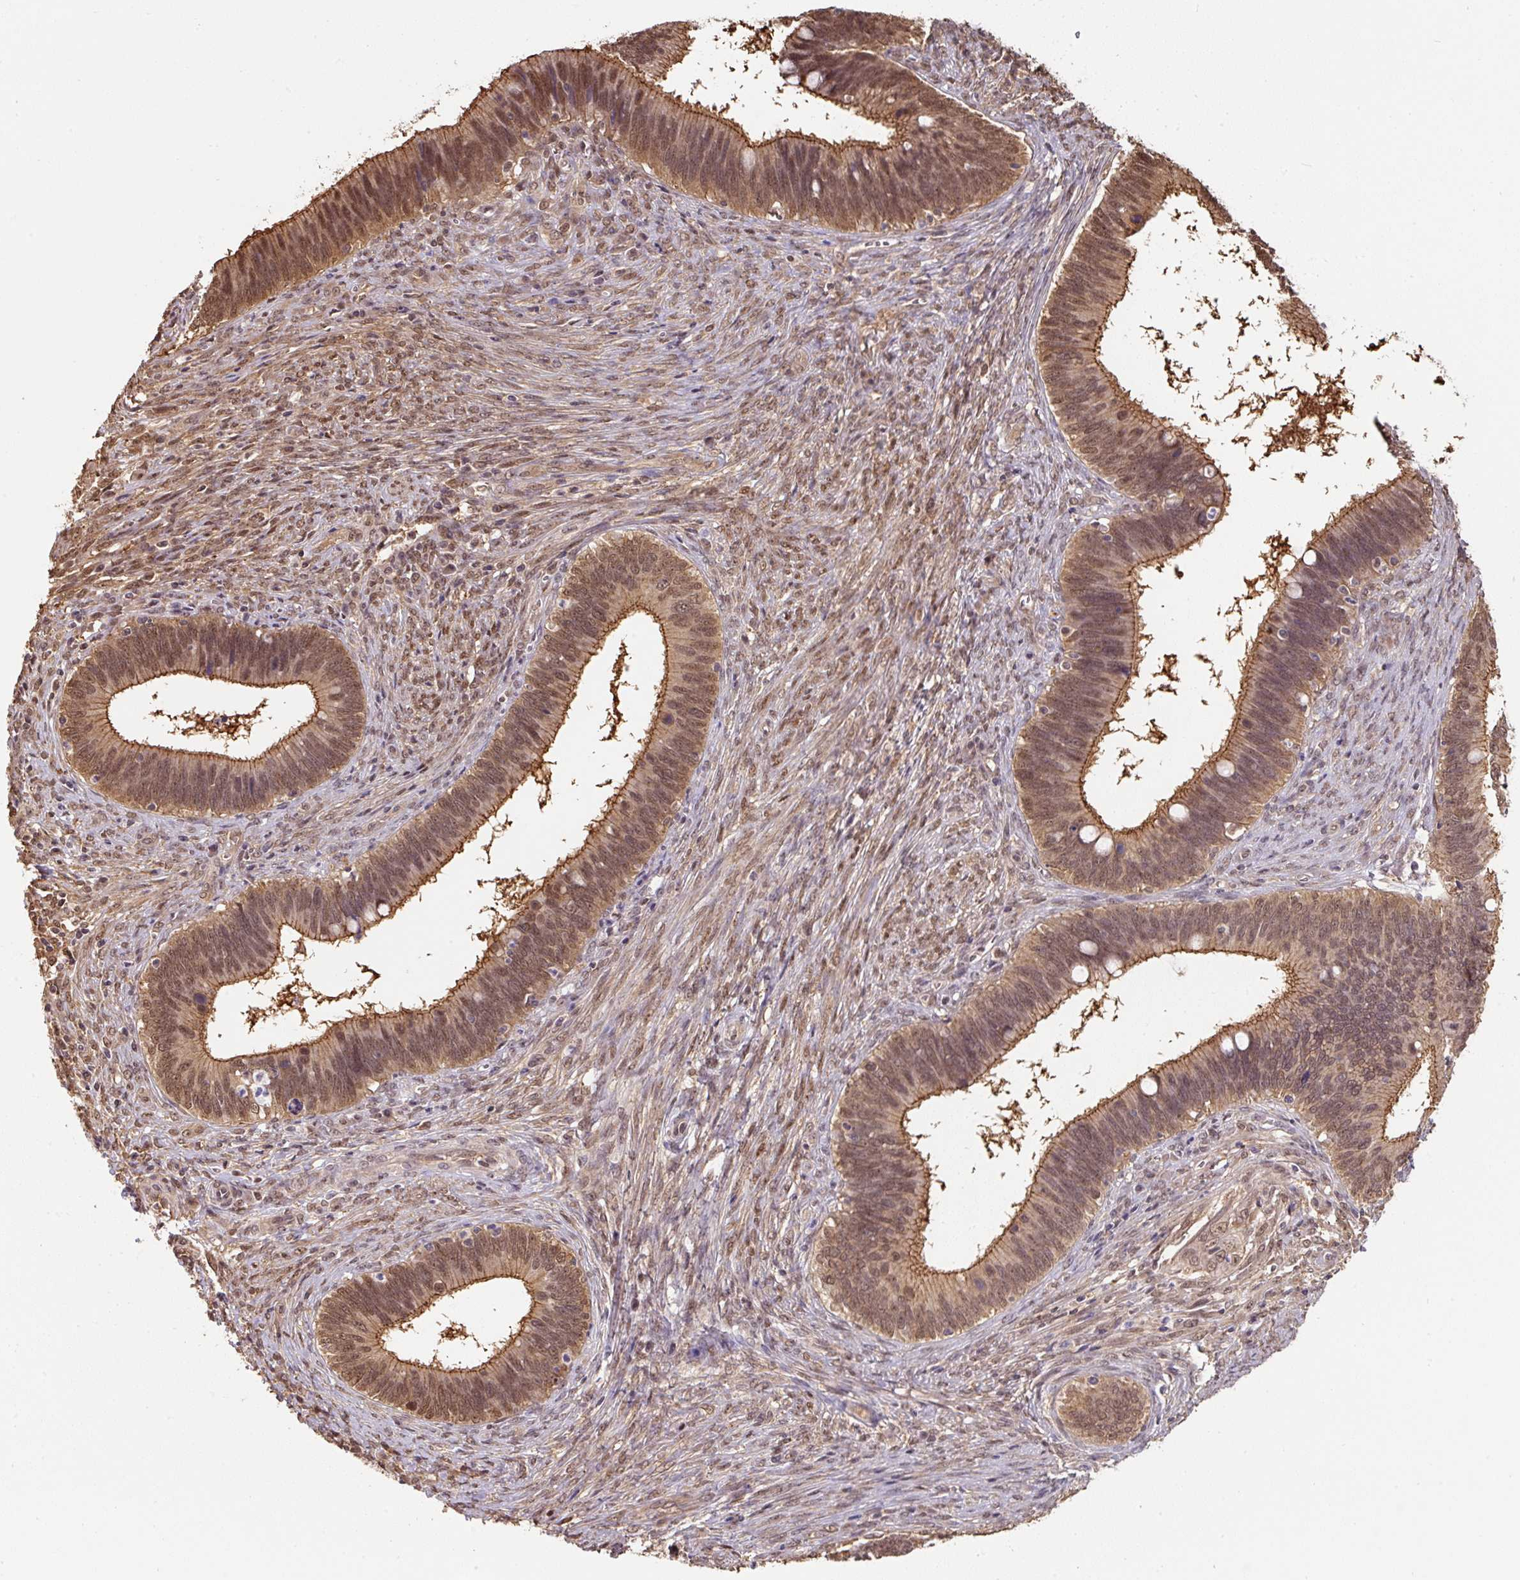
{"staining": {"intensity": "moderate", "quantity": ">75%", "location": "cytoplasmic/membranous,nuclear"}, "tissue": "cervical cancer", "cell_type": "Tumor cells", "image_type": "cancer", "snomed": [{"axis": "morphology", "description": "Adenocarcinoma, NOS"}, {"axis": "topography", "description": "Cervix"}], "caption": "About >75% of tumor cells in human adenocarcinoma (cervical) display moderate cytoplasmic/membranous and nuclear protein staining as visualized by brown immunohistochemical staining.", "gene": "ST13", "patient": {"sex": "female", "age": 42}}